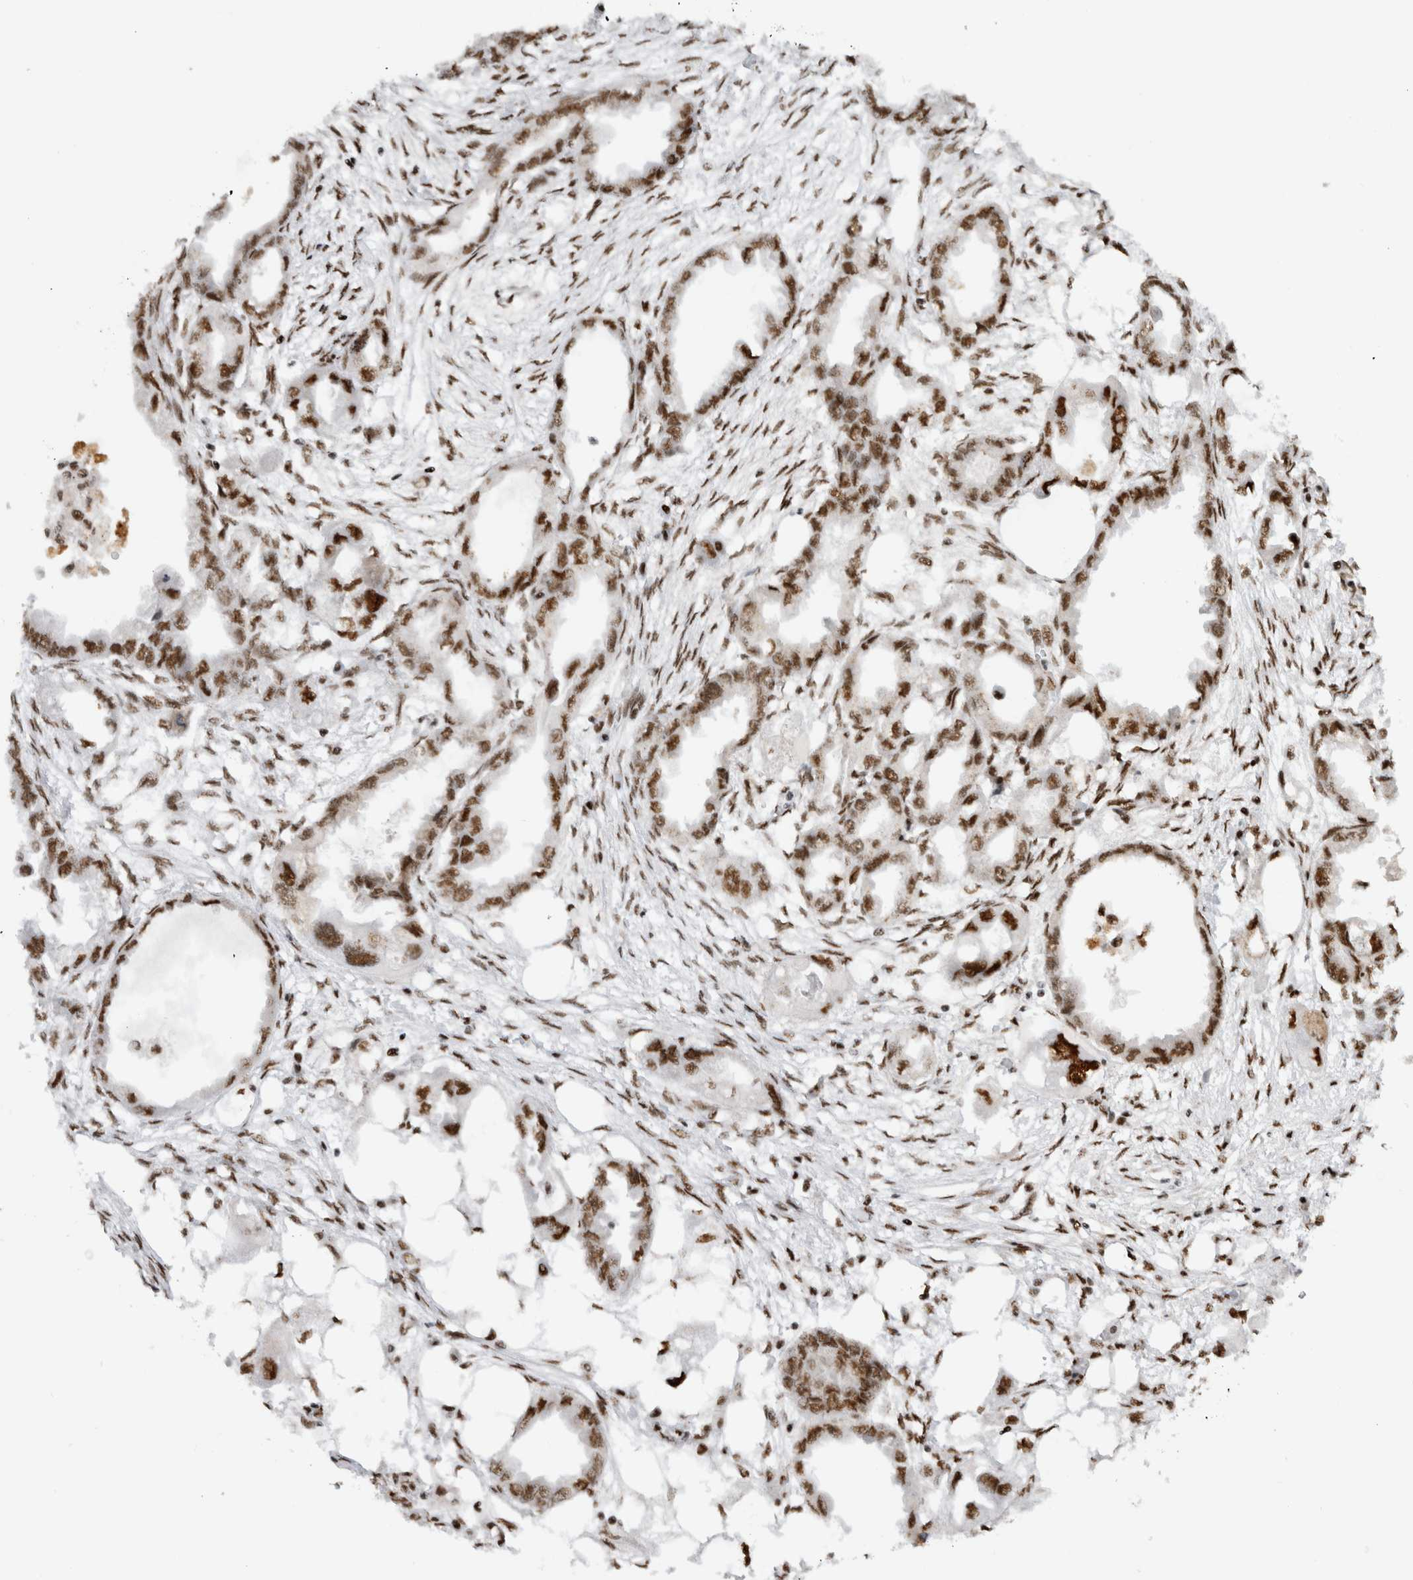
{"staining": {"intensity": "moderate", "quantity": ">75%", "location": "nuclear"}, "tissue": "endometrial cancer", "cell_type": "Tumor cells", "image_type": "cancer", "snomed": [{"axis": "morphology", "description": "Adenocarcinoma, NOS"}, {"axis": "morphology", "description": "Adenocarcinoma, metastatic, NOS"}, {"axis": "topography", "description": "Adipose tissue"}, {"axis": "topography", "description": "Endometrium"}], "caption": "Protein expression analysis of human endometrial cancer (adenocarcinoma) reveals moderate nuclear expression in approximately >75% of tumor cells. The protein is stained brown, and the nuclei are stained in blue (DAB IHC with brightfield microscopy, high magnification).", "gene": "EYA2", "patient": {"sex": "female", "age": 67}}